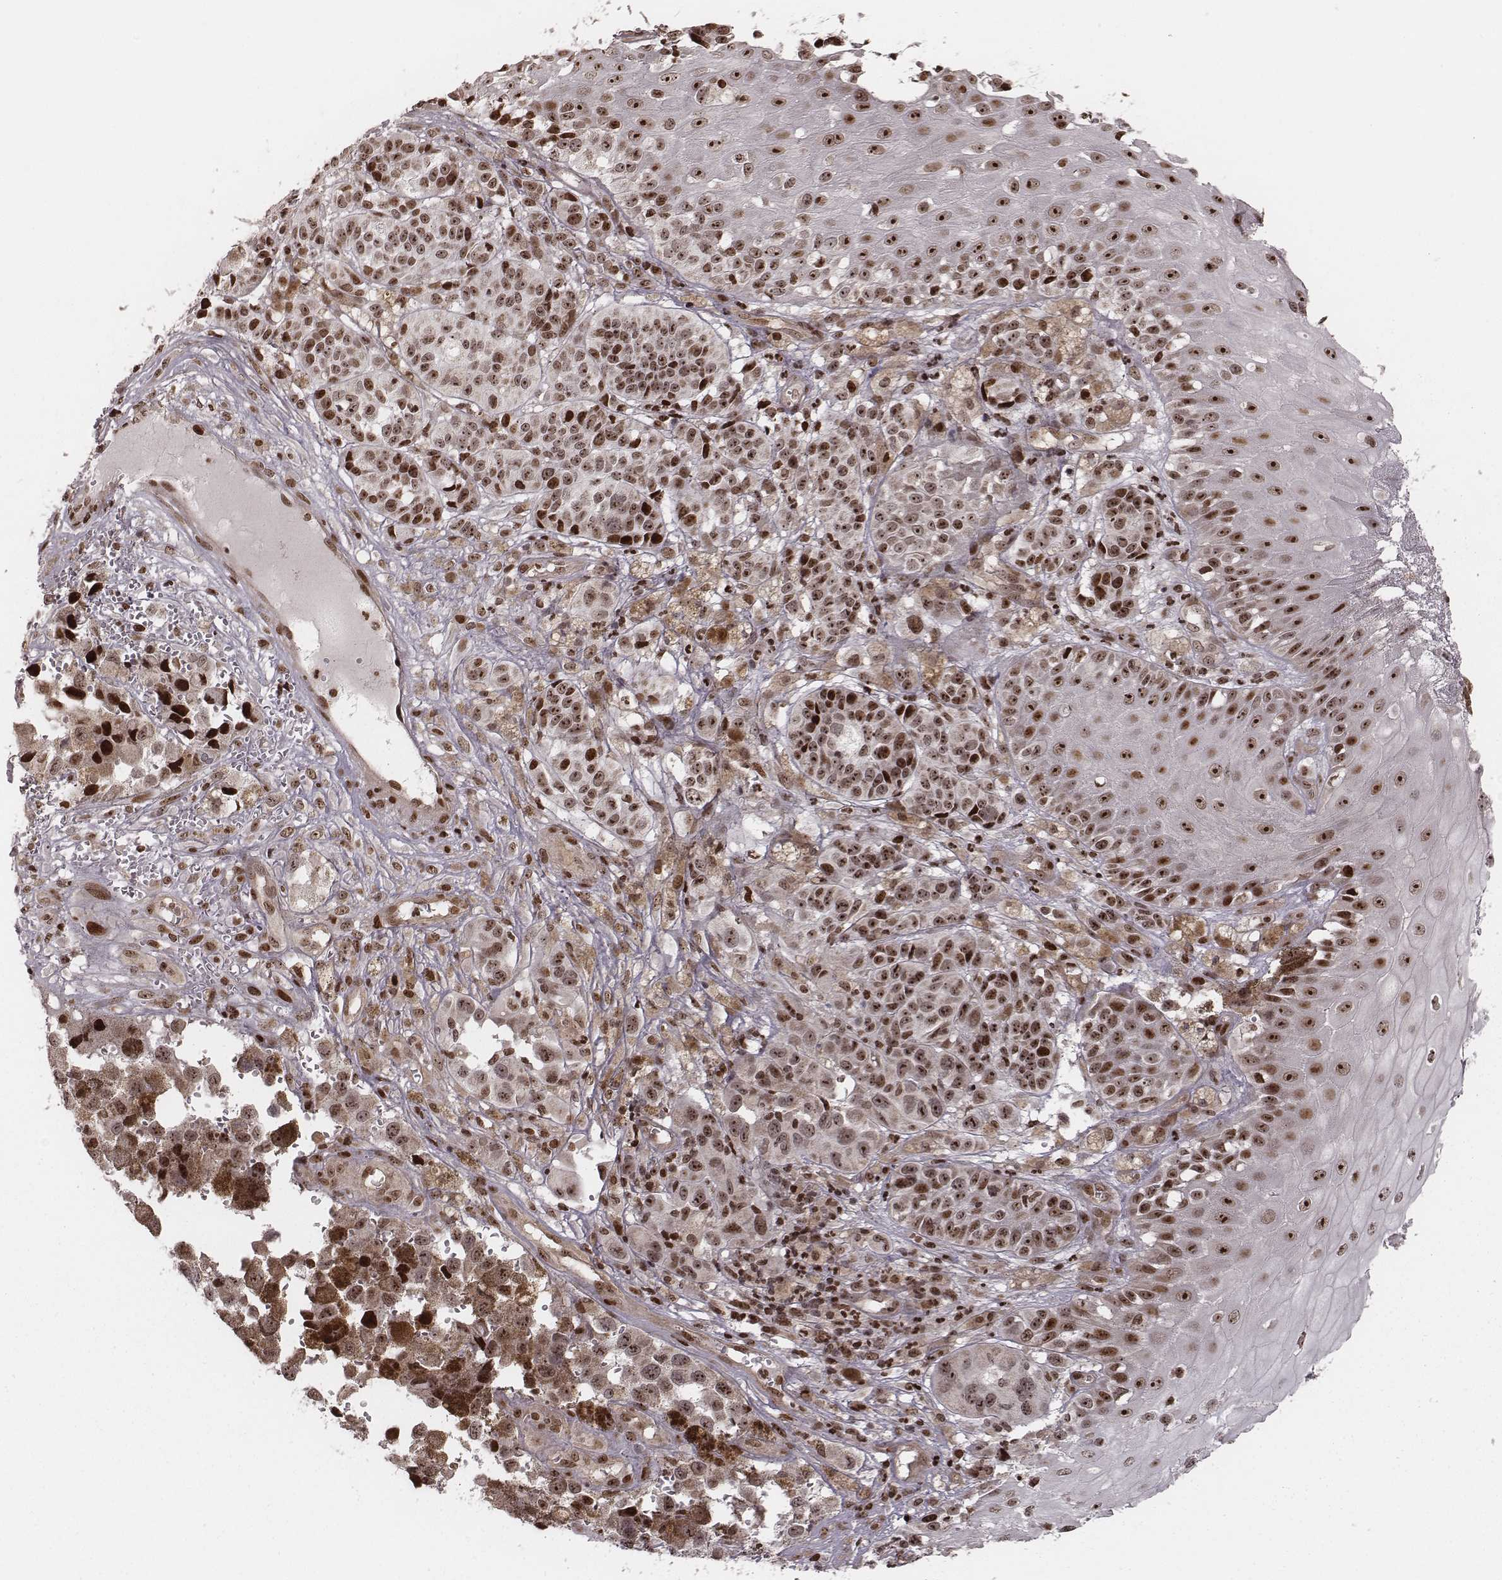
{"staining": {"intensity": "moderate", "quantity": ">75%", "location": "nuclear"}, "tissue": "melanoma", "cell_type": "Tumor cells", "image_type": "cancer", "snomed": [{"axis": "morphology", "description": "Malignant melanoma, NOS"}, {"axis": "topography", "description": "Skin"}], "caption": "There is medium levels of moderate nuclear staining in tumor cells of melanoma, as demonstrated by immunohistochemical staining (brown color).", "gene": "VRK3", "patient": {"sex": "female", "age": 58}}